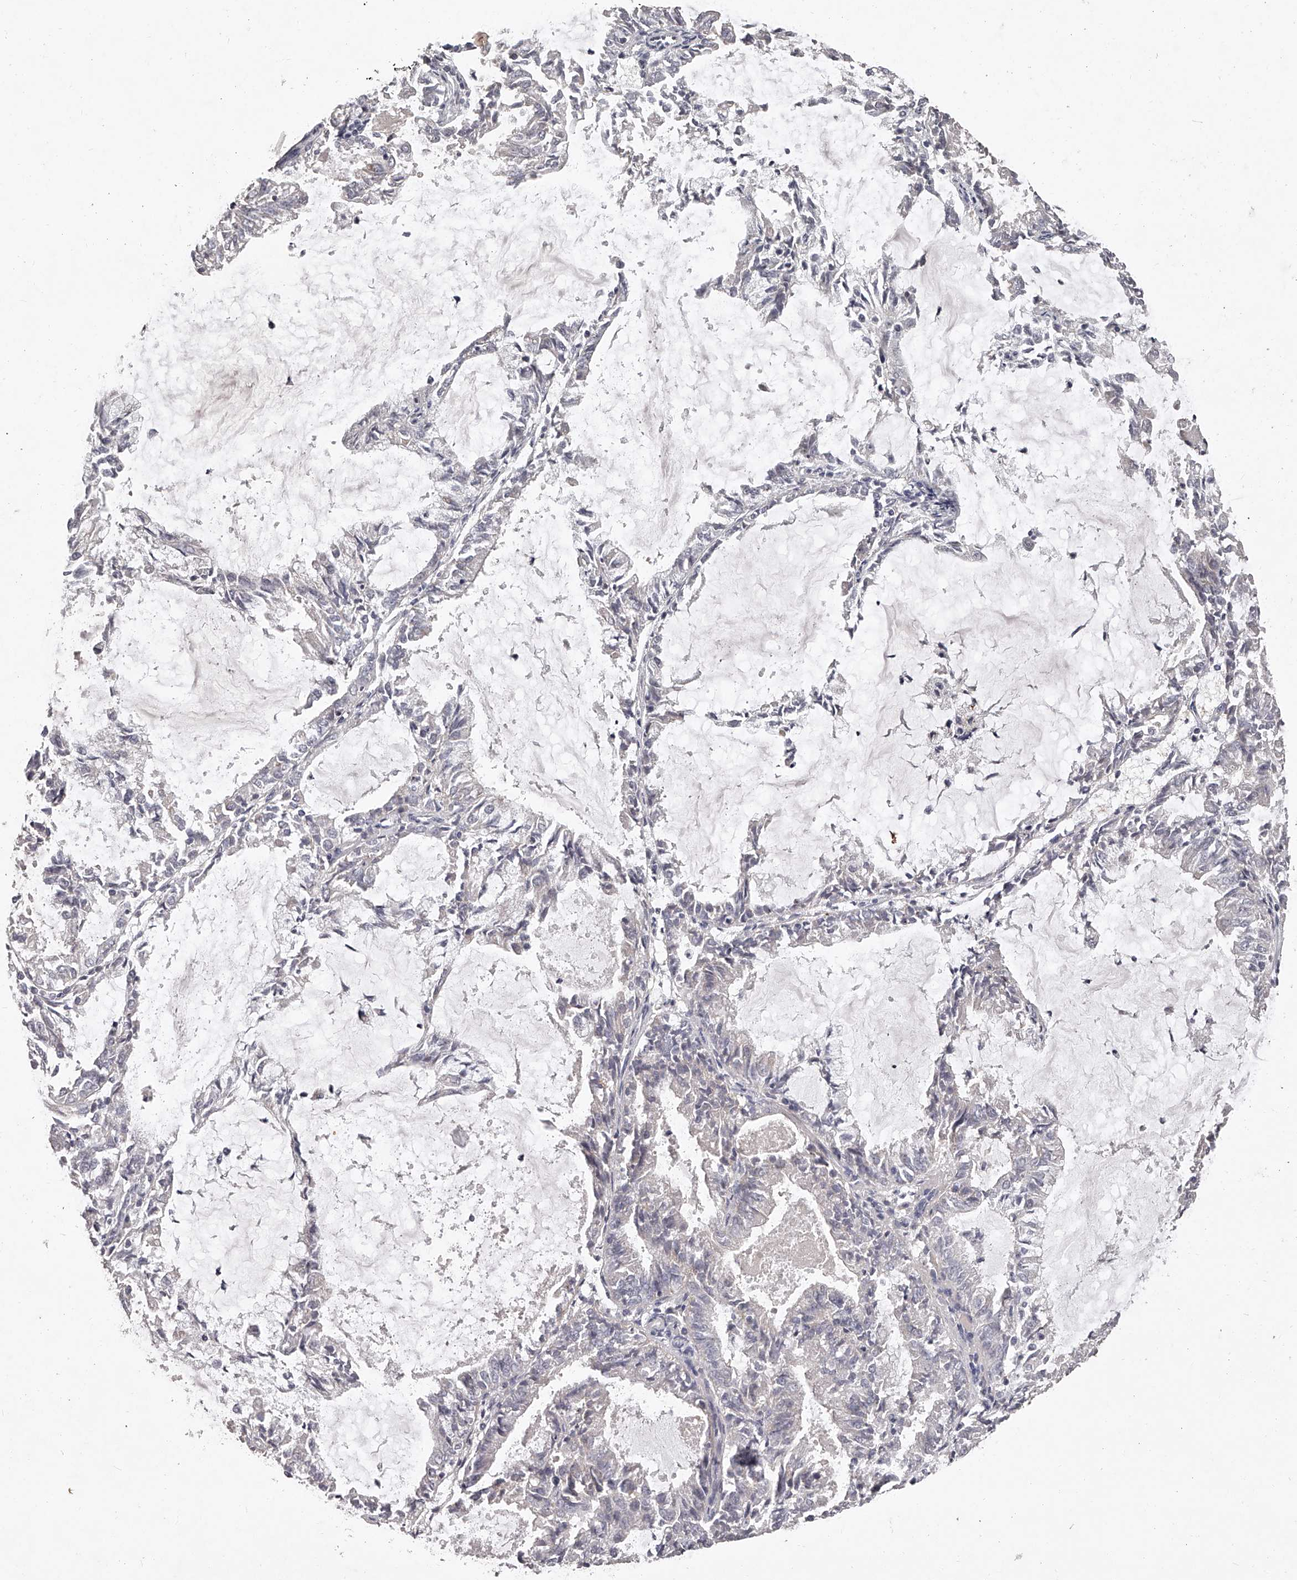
{"staining": {"intensity": "negative", "quantity": "none", "location": "none"}, "tissue": "endometrial cancer", "cell_type": "Tumor cells", "image_type": "cancer", "snomed": [{"axis": "morphology", "description": "Adenocarcinoma, NOS"}, {"axis": "topography", "description": "Endometrium"}], "caption": "An IHC histopathology image of endometrial adenocarcinoma is shown. There is no staining in tumor cells of endometrial adenocarcinoma.", "gene": "NT5DC1", "patient": {"sex": "female", "age": 57}}